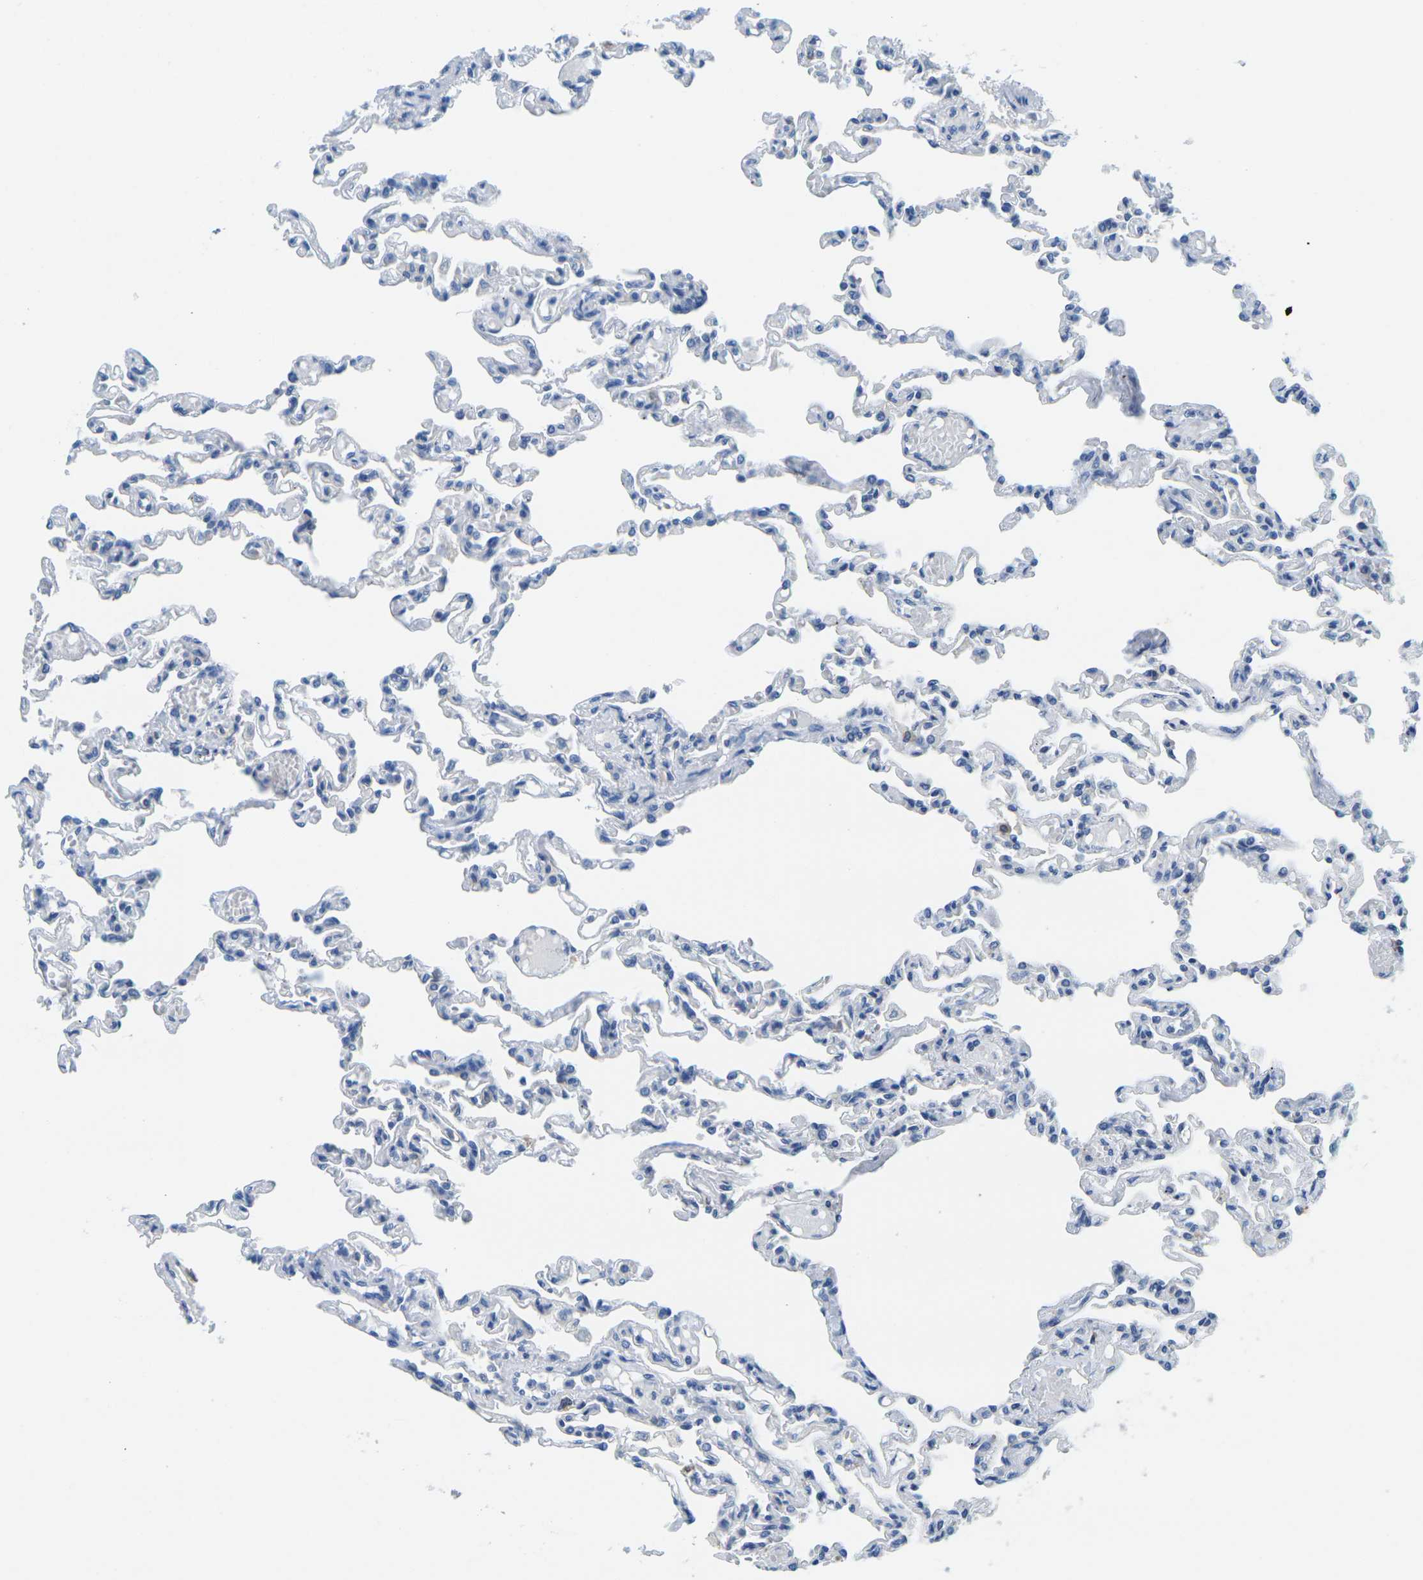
{"staining": {"intensity": "negative", "quantity": "none", "location": "none"}, "tissue": "lung", "cell_type": "Alveolar cells", "image_type": "normal", "snomed": [{"axis": "morphology", "description": "Normal tissue, NOS"}, {"axis": "topography", "description": "Lung"}], "caption": "This is an immunohistochemistry (IHC) micrograph of benign human lung. There is no staining in alveolar cells.", "gene": "FAM3D", "patient": {"sex": "male", "age": 21}}